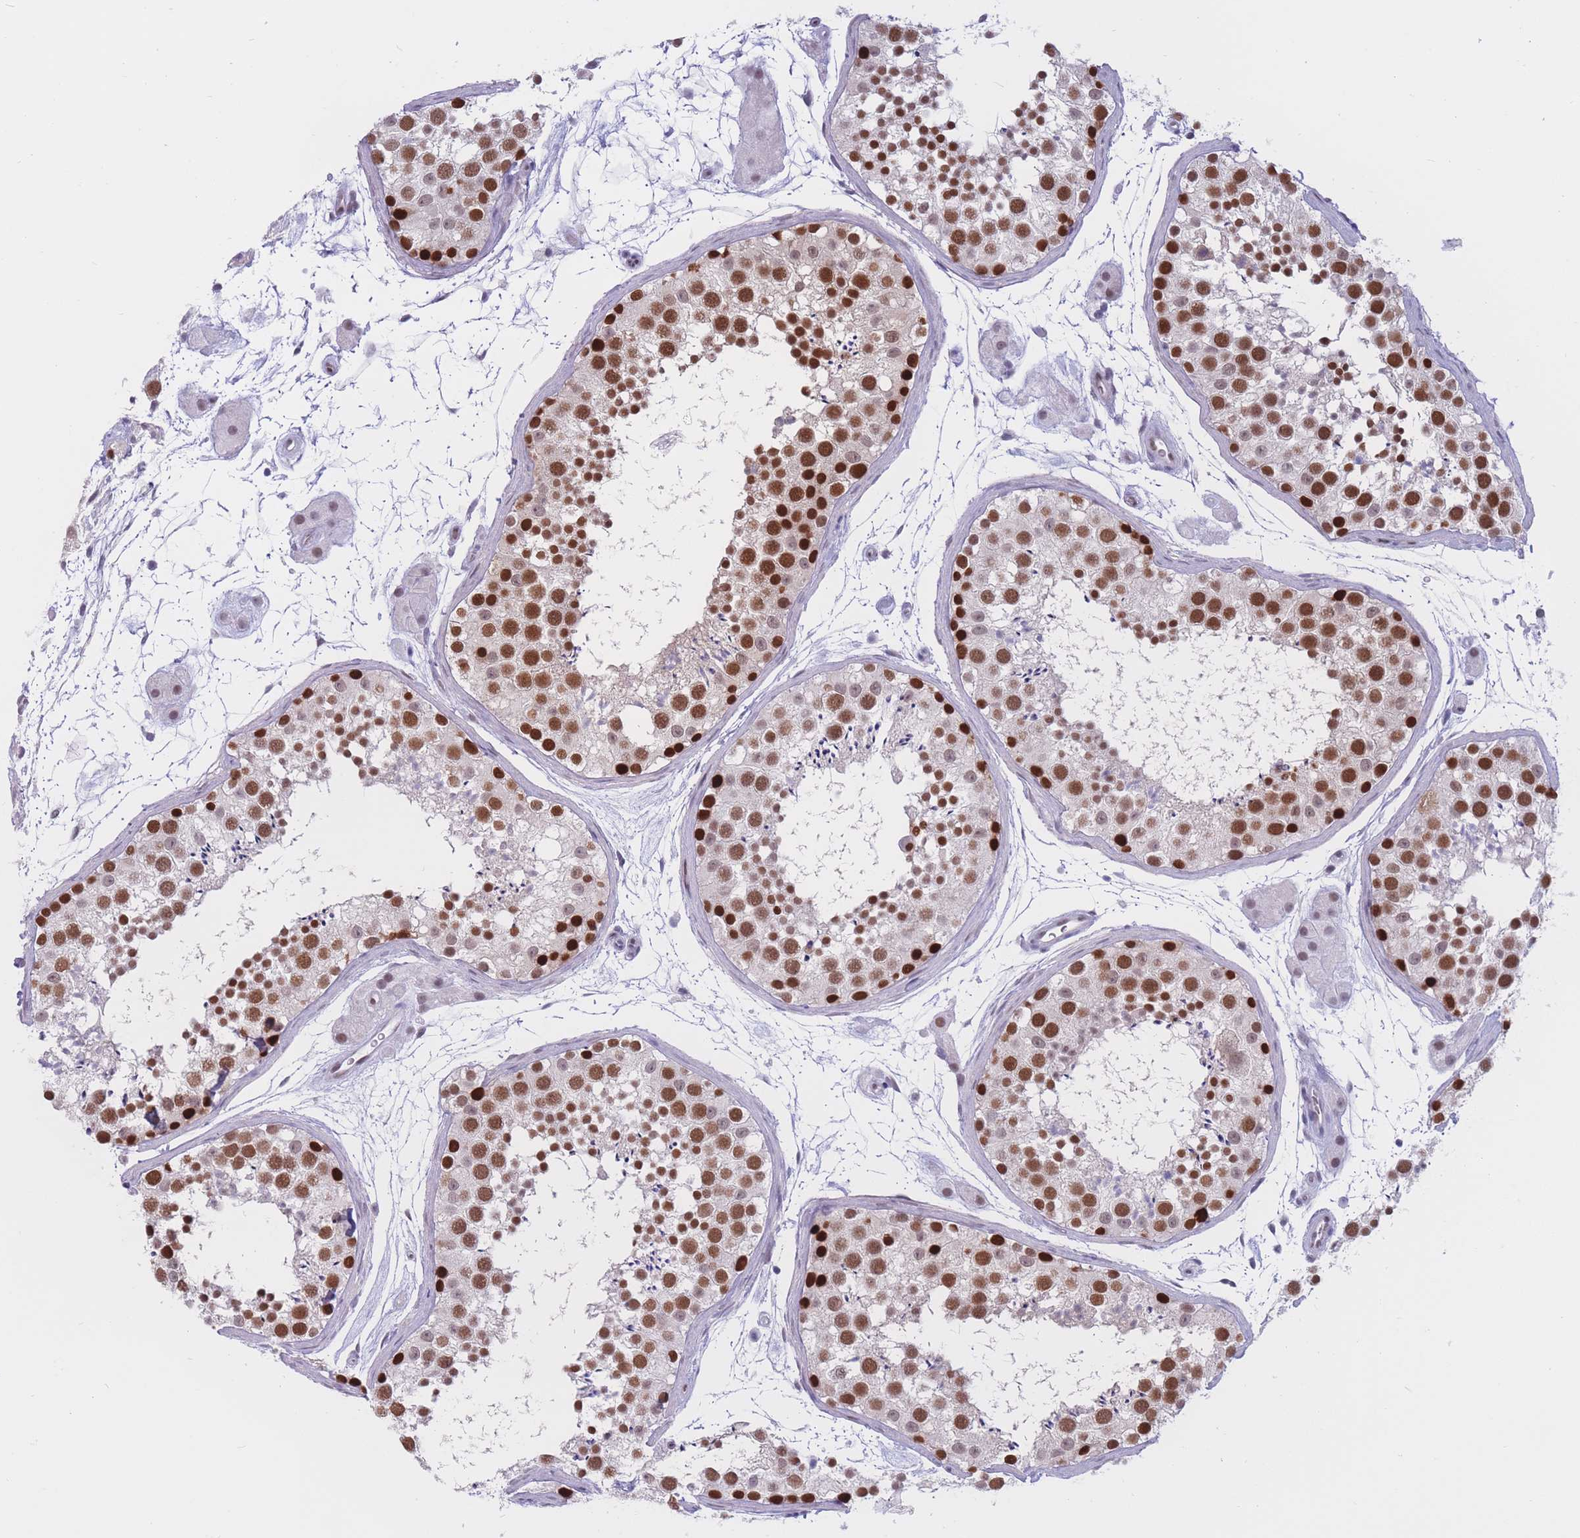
{"staining": {"intensity": "strong", "quantity": ">75%", "location": "nuclear"}, "tissue": "testis", "cell_type": "Cells in seminiferous ducts", "image_type": "normal", "snomed": [{"axis": "morphology", "description": "Normal tissue, NOS"}, {"axis": "topography", "description": "Testis"}], "caption": "Immunohistochemistry image of unremarkable testis stained for a protein (brown), which displays high levels of strong nuclear staining in about >75% of cells in seminiferous ducts.", "gene": "NASP", "patient": {"sex": "male", "age": 41}}